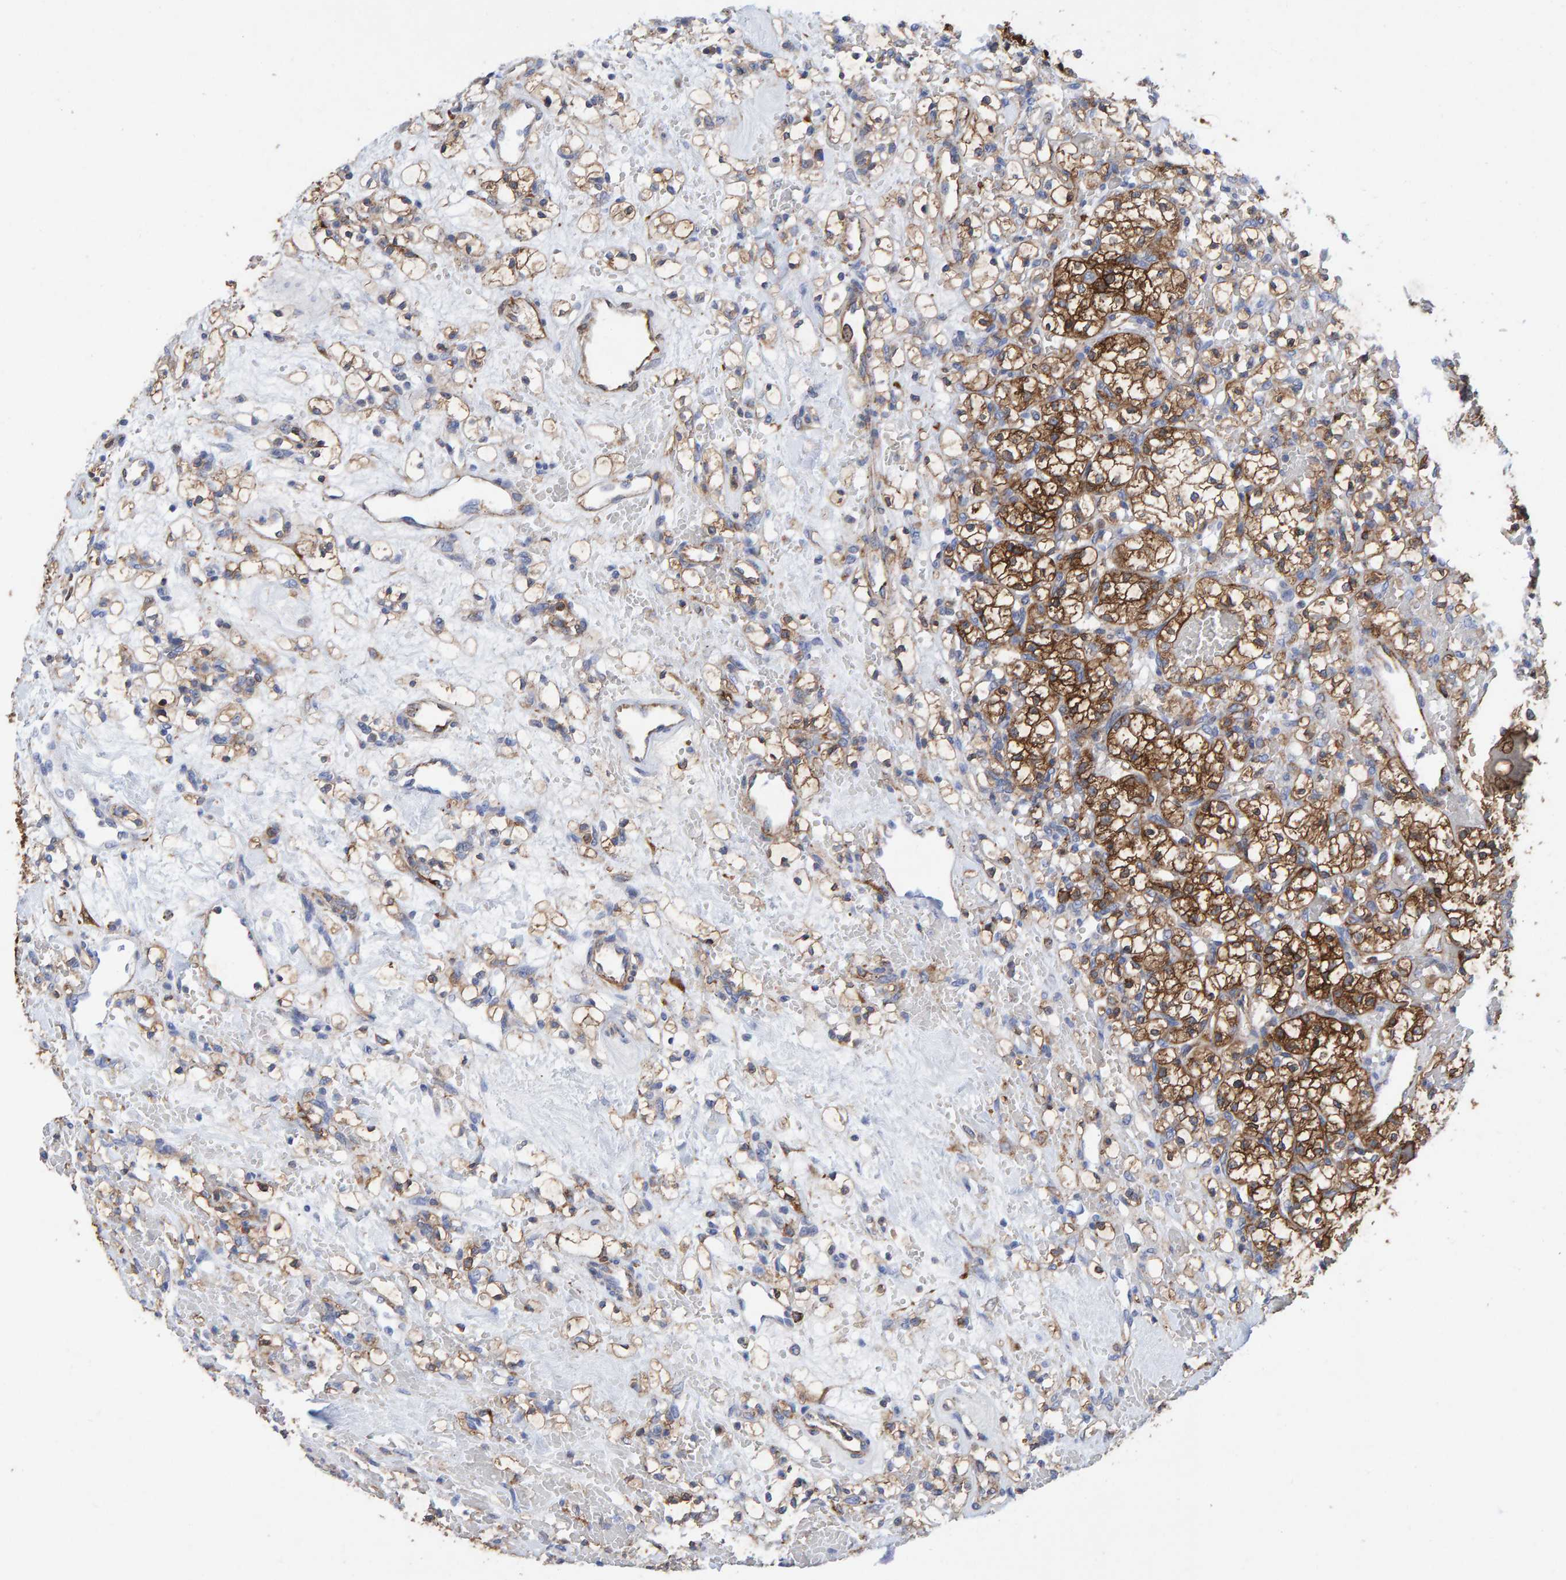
{"staining": {"intensity": "strong", "quantity": ">75%", "location": "cytoplasmic/membranous"}, "tissue": "renal cancer", "cell_type": "Tumor cells", "image_type": "cancer", "snomed": [{"axis": "morphology", "description": "Adenocarcinoma, NOS"}, {"axis": "topography", "description": "Kidney"}], "caption": "A brown stain highlights strong cytoplasmic/membranous staining of a protein in human adenocarcinoma (renal) tumor cells.", "gene": "MVP", "patient": {"sex": "female", "age": 60}}